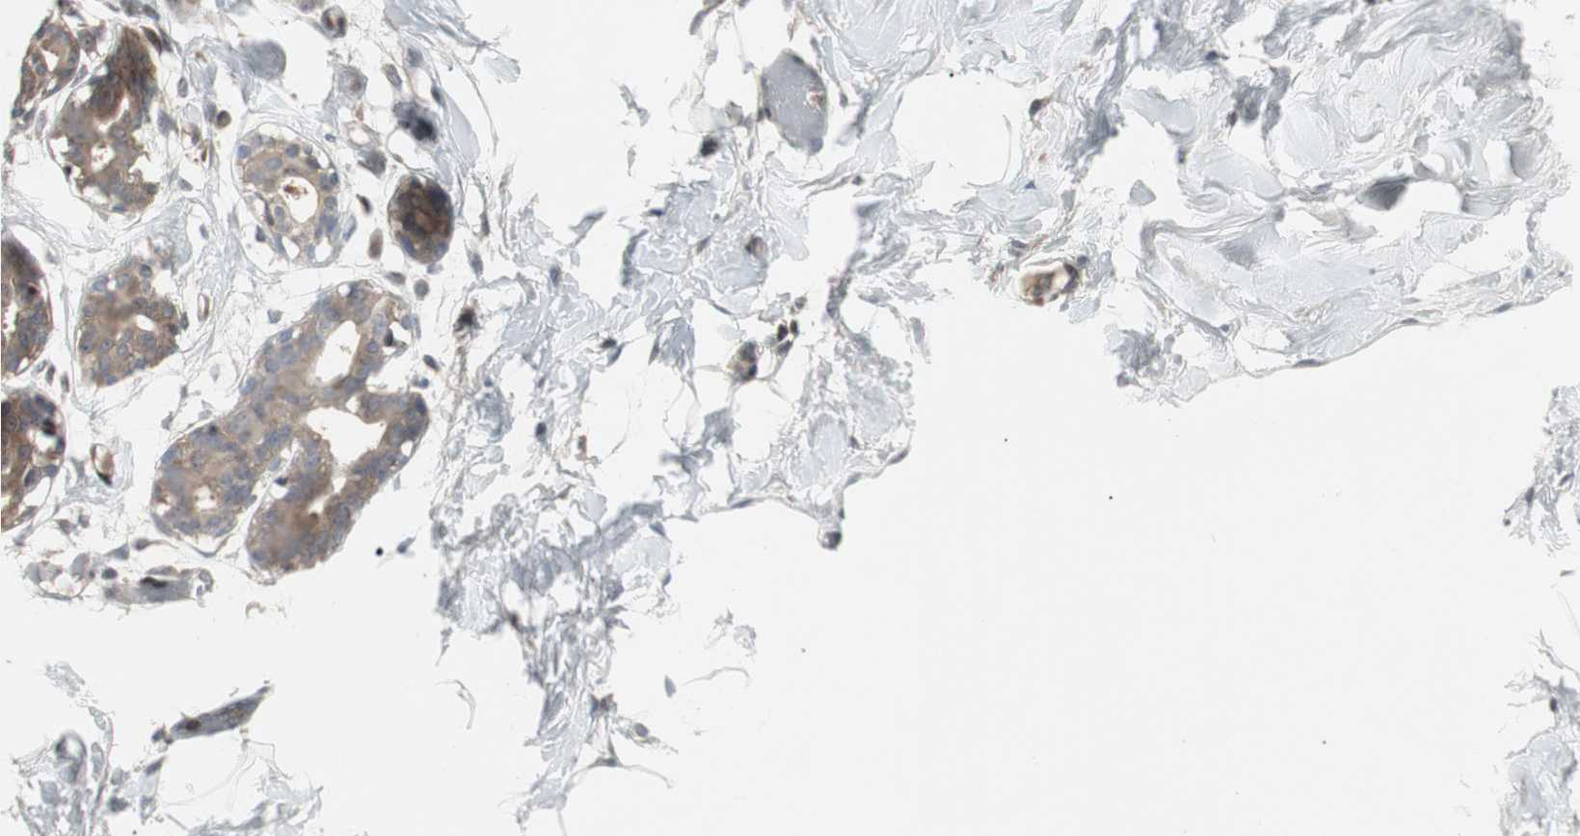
{"staining": {"intensity": "moderate", "quantity": ">75%", "location": "cytoplasmic/membranous"}, "tissue": "adipose tissue", "cell_type": "Adipocytes", "image_type": "normal", "snomed": [{"axis": "morphology", "description": "Normal tissue, NOS"}, {"axis": "topography", "description": "Breast"}, {"axis": "topography", "description": "Soft tissue"}], "caption": "Brown immunohistochemical staining in unremarkable human adipose tissue displays moderate cytoplasmic/membranous positivity in about >75% of adipocytes. (brown staining indicates protein expression, while blue staining denotes nuclei).", "gene": "GRK2", "patient": {"sex": "female", "age": 25}}